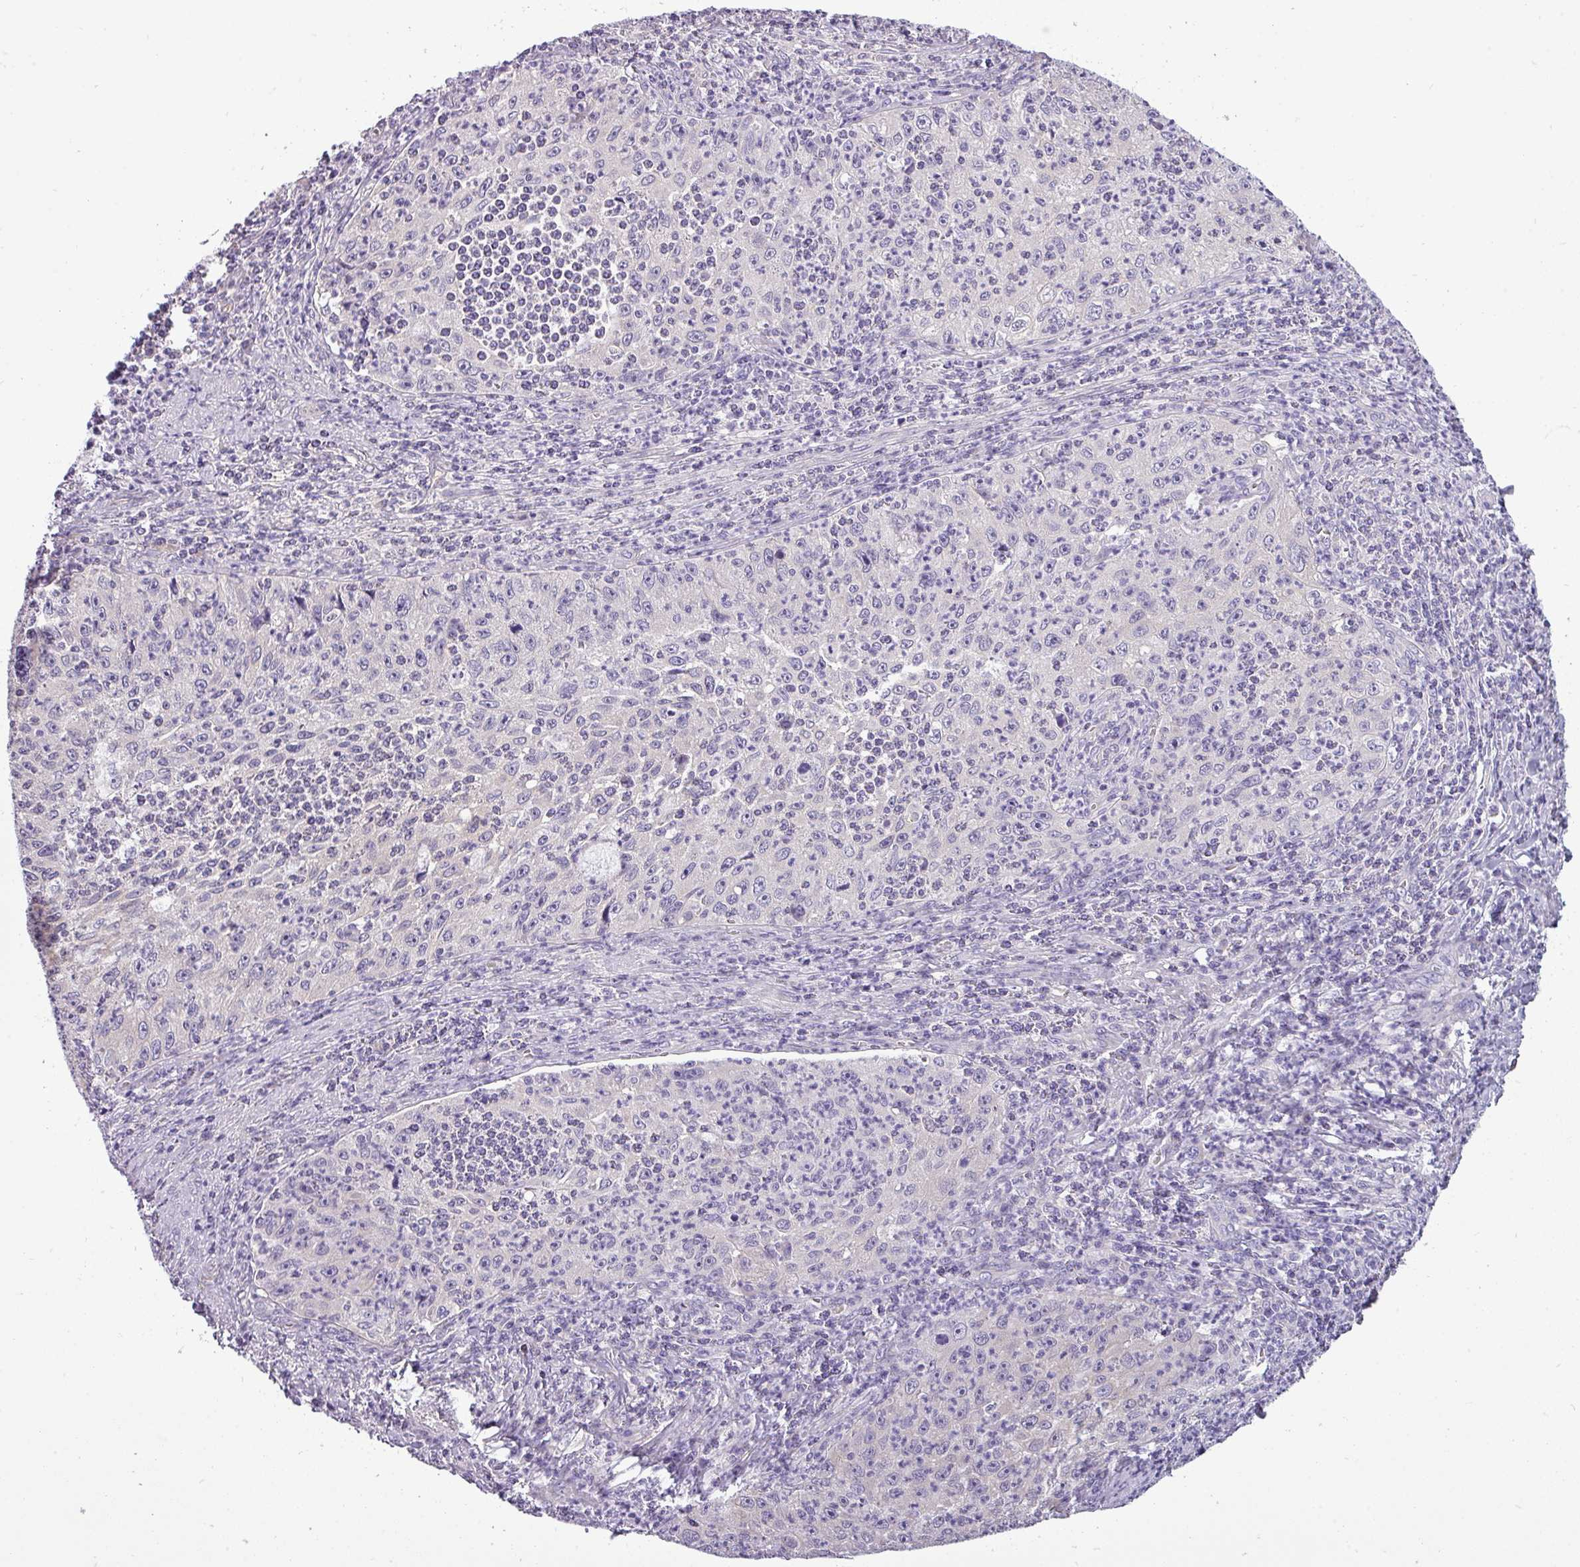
{"staining": {"intensity": "negative", "quantity": "none", "location": "none"}, "tissue": "cervical cancer", "cell_type": "Tumor cells", "image_type": "cancer", "snomed": [{"axis": "morphology", "description": "Squamous cell carcinoma, NOS"}, {"axis": "topography", "description": "Cervix"}], "caption": "The photomicrograph demonstrates no staining of tumor cells in cervical cancer (squamous cell carcinoma). (DAB IHC visualized using brightfield microscopy, high magnification).", "gene": "DNAAF9", "patient": {"sex": "female", "age": 30}}